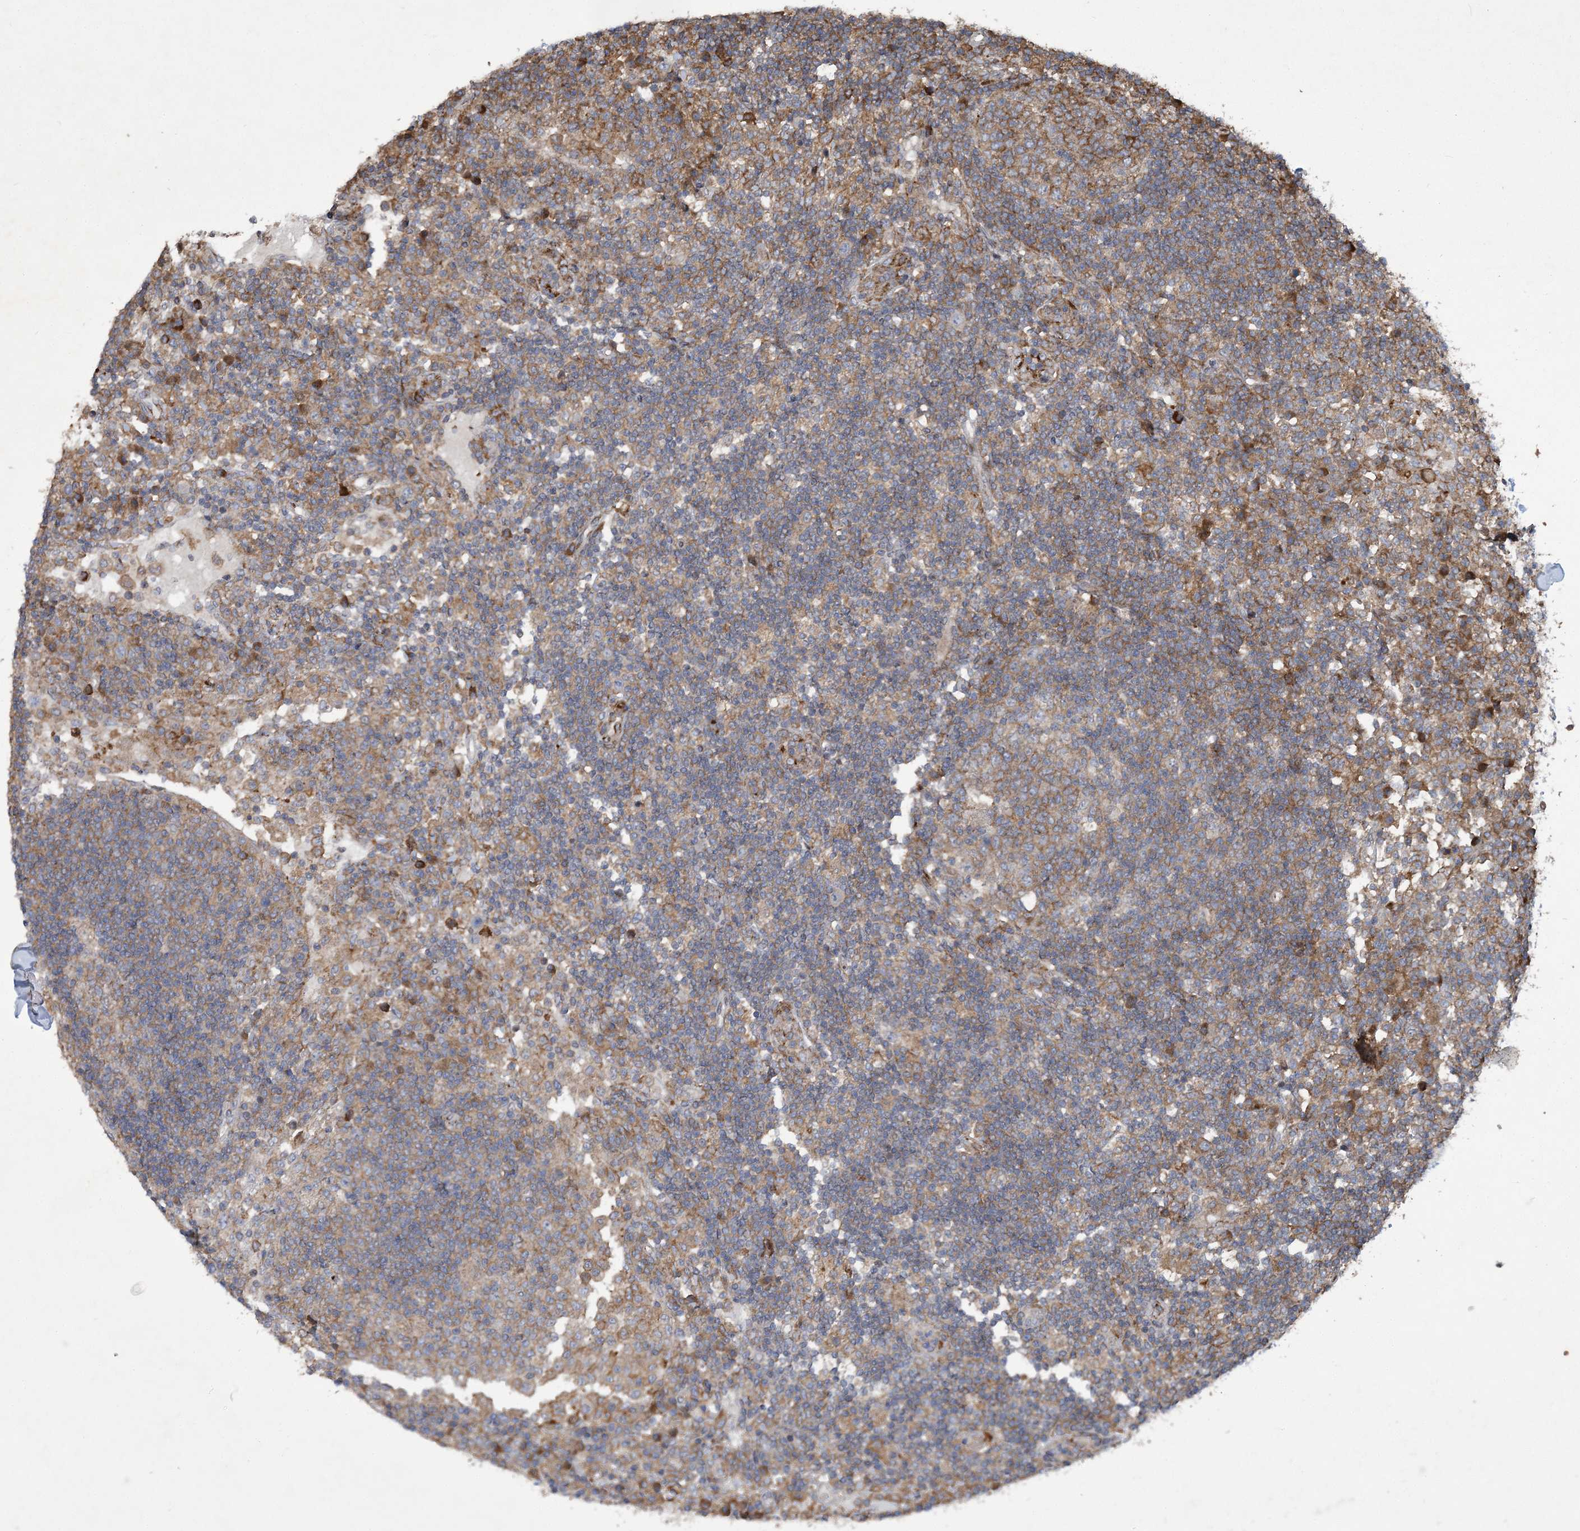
{"staining": {"intensity": "moderate", "quantity": ">75%", "location": "cytoplasmic/membranous"}, "tissue": "lymph node", "cell_type": "Germinal center cells", "image_type": "normal", "snomed": [{"axis": "morphology", "description": "Normal tissue, NOS"}, {"axis": "topography", "description": "Lymph node"}], "caption": "Protein analysis of unremarkable lymph node reveals moderate cytoplasmic/membranous staining in approximately >75% of germinal center cells.", "gene": "N4BP2", "patient": {"sex": "female", "age": 53}}